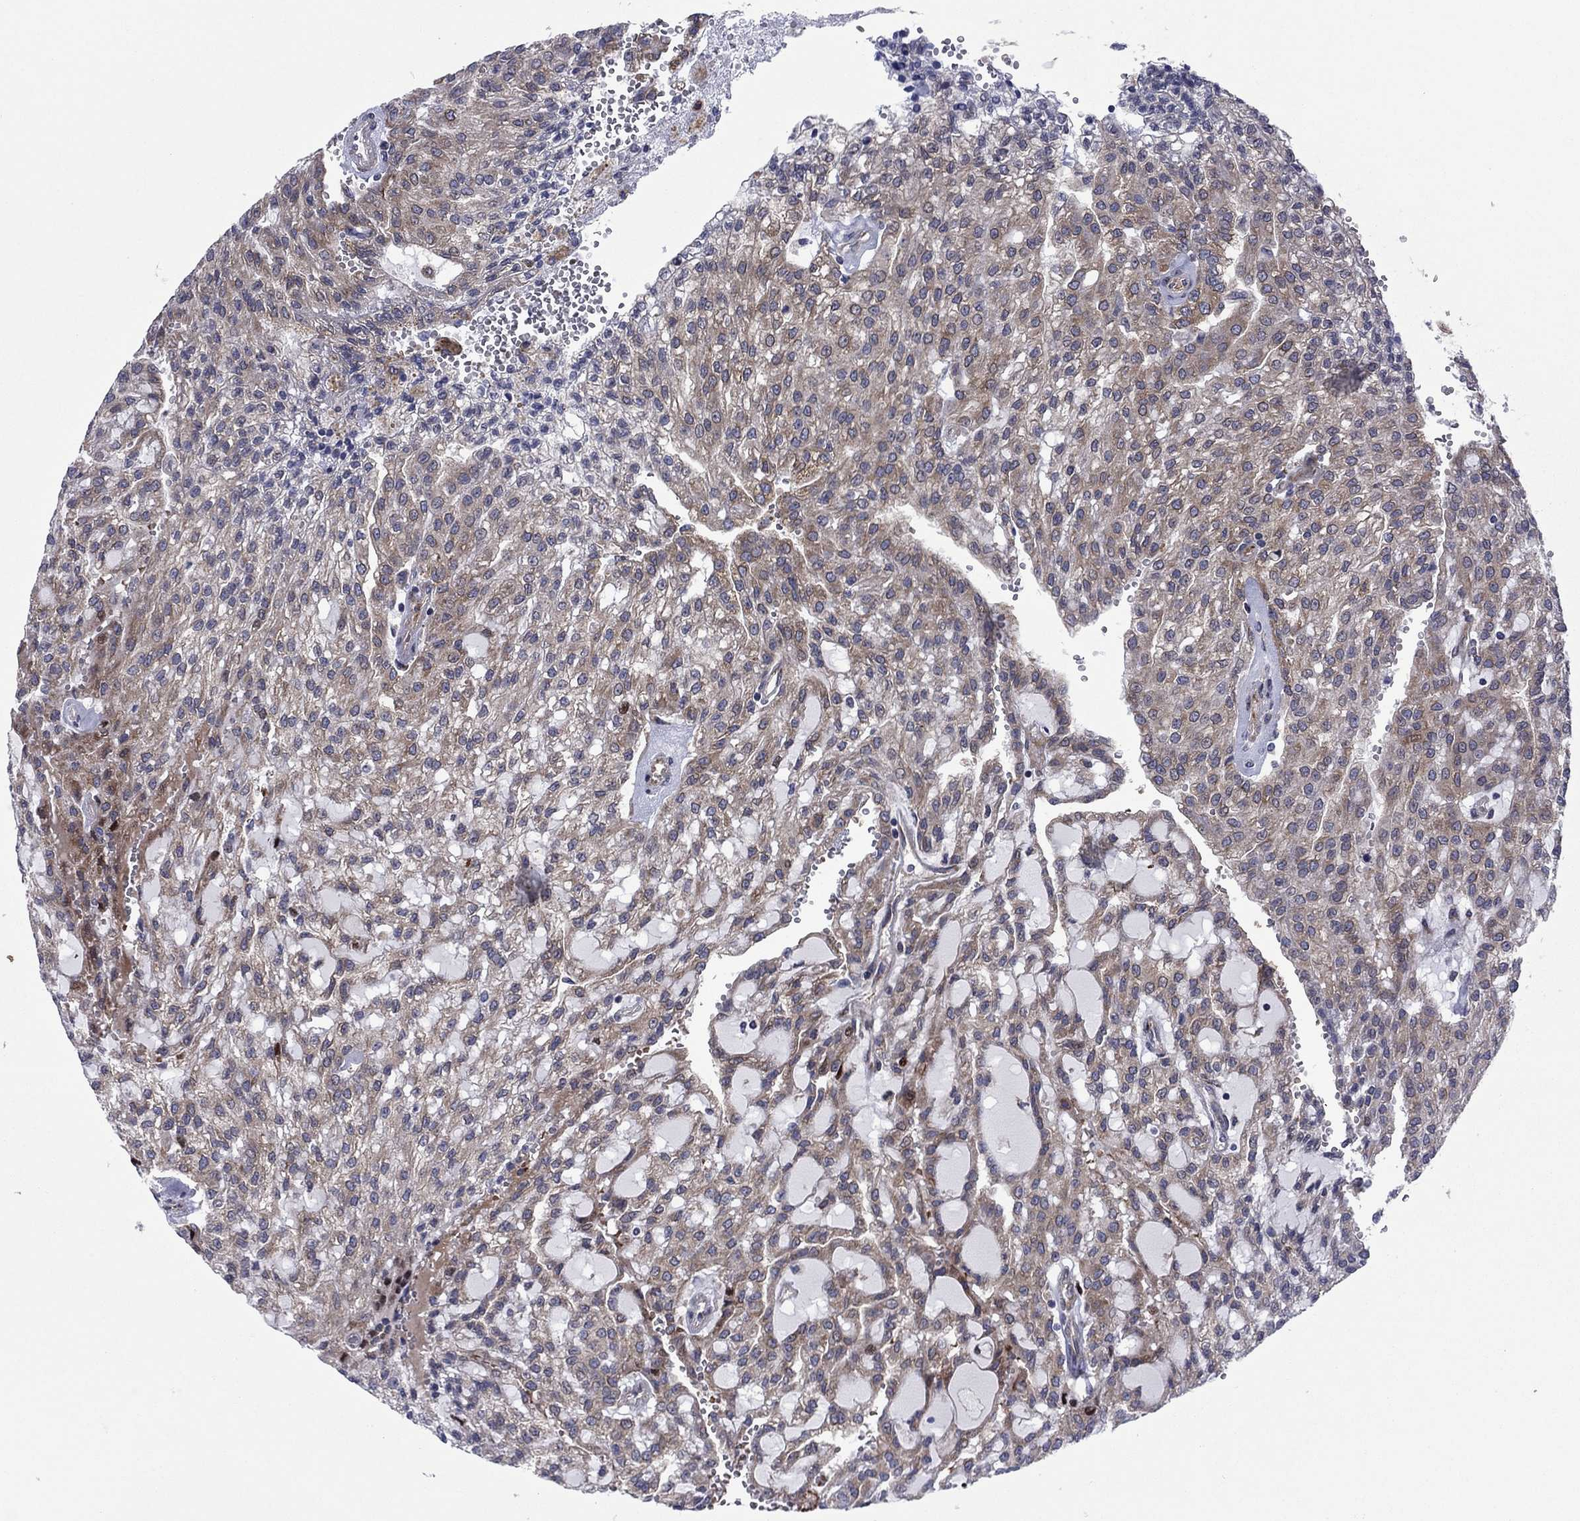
{"staining": {"intensity": "moderate", "quantity": "25%-75%", "location": "cytoplasmic/membranous"}, "tissue": "renal cancer", "cell_type": "Tumor cells", "image_type": "cancer", "snomed": [{"axis": "morphology", "description": "Adenocarcinoma, NOS"}, {"axis": "topography", "description": "Kidney"}], "caption": "IHC (DAB (3,3'-diaminobenzidine)) staining of adenocarcinoma (renal) displays moderate cytoplasmic/membranous protein positivity in approximately 25%-75% of tumor cells.", "gene": "GPR155", "patient": {"sex": "male", "age": 63}}